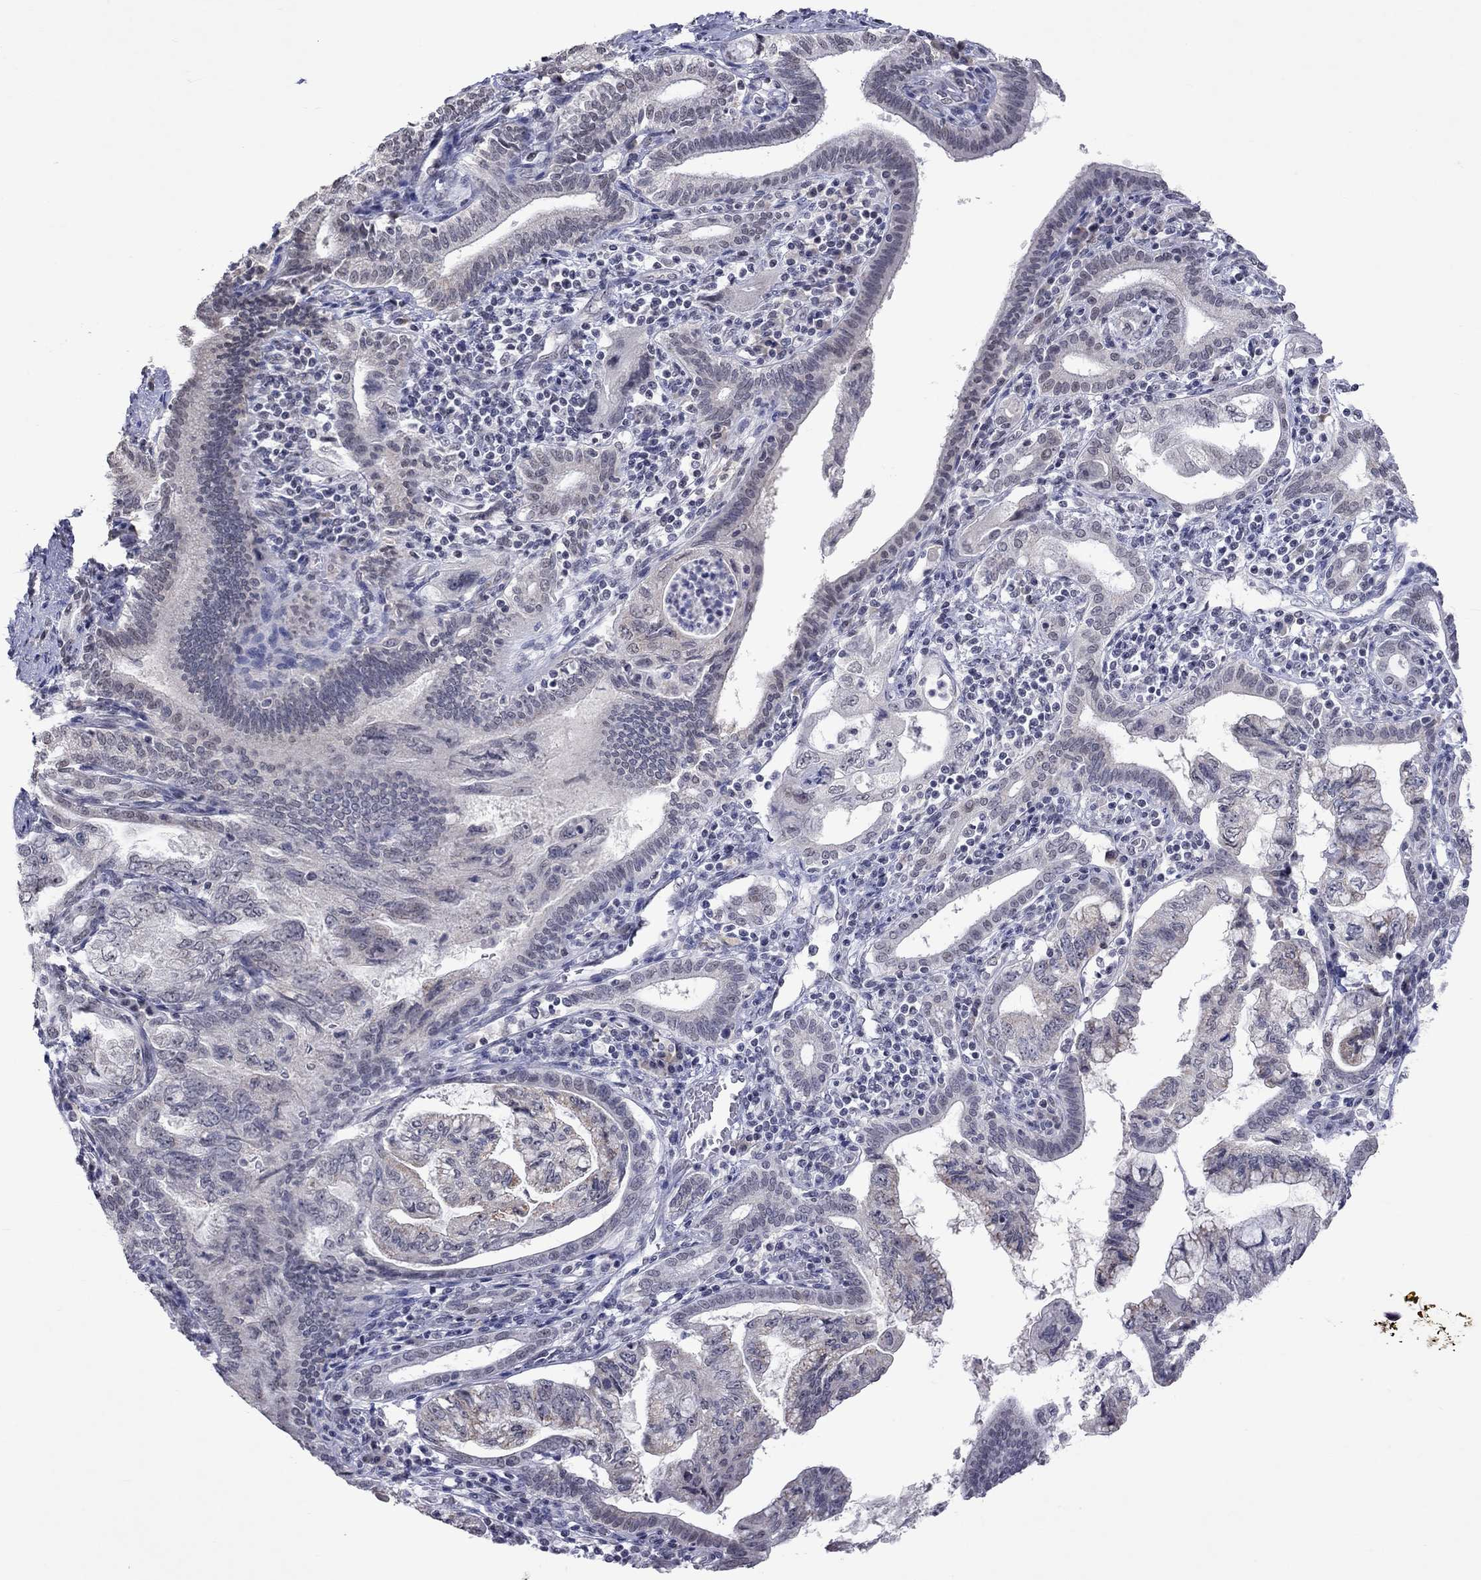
{"staining": {"intensity": "weak", "quantity": "<25%", "location": "cytoplasmic/membranous"}, "tissue": "pancreatic cancer", "cell_type": "Tumor cells", "image_type": "cancer", "snomed": [{"axis": "morphology", "description": "Adenocarcinoma, NOS"}, {"axis": "topography", "description": "Pancreas"}], "caption": "This is an immunohistochemistry micrograph of pancreatic cancer (adenocarcinoma). There is no positivity in tumor cells.", "gene": "TMEM143", "patient": {"sex": "female", "age": 73}}